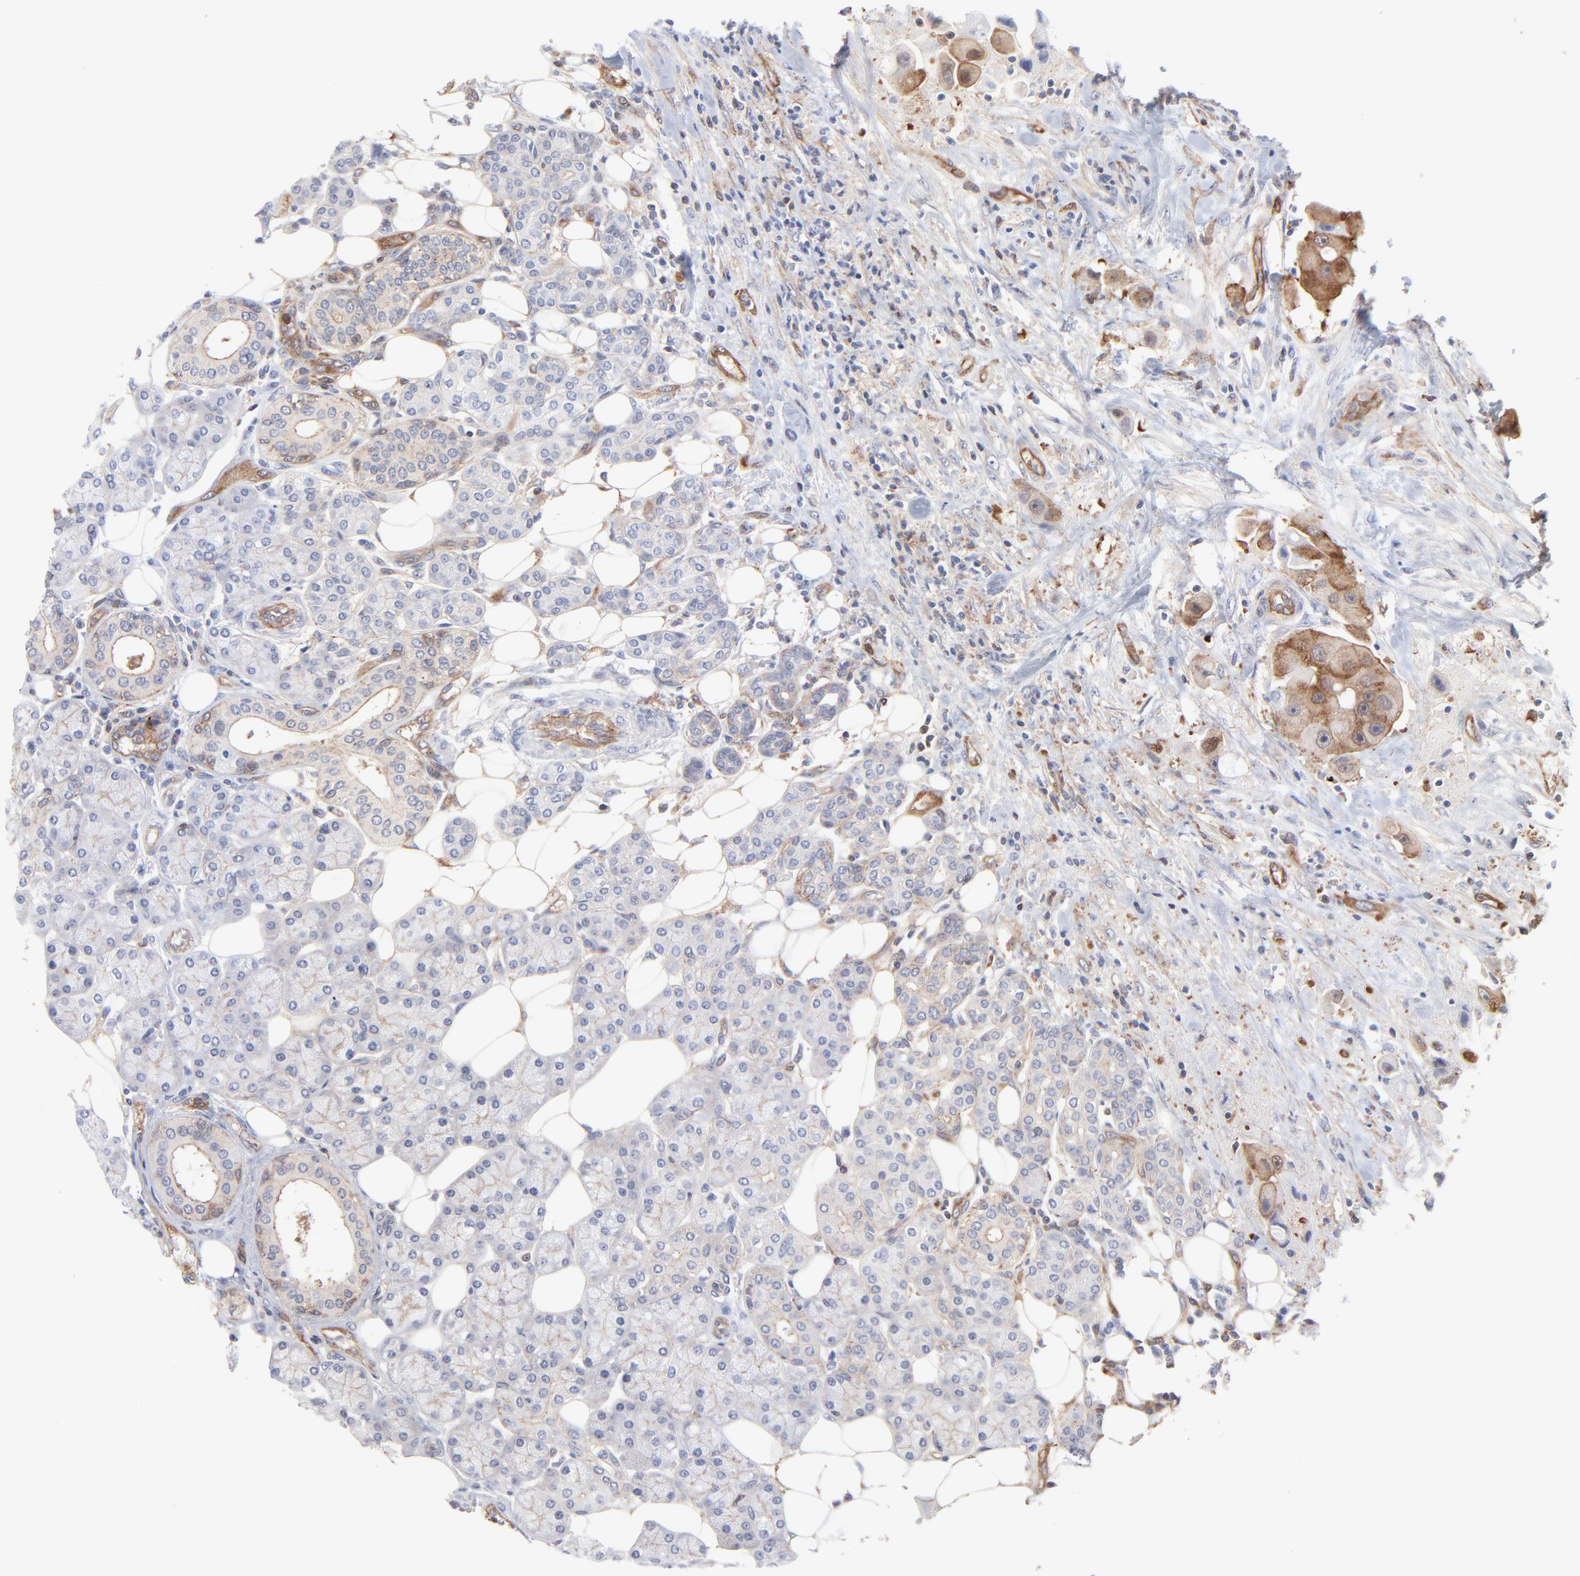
{"staining": {"intensity": "moderate", "quantity": ">75%", "location": "cytoplasmic/membranous"}, "tissue": "head and neck cancer", "cell_type": "Tumor cells", "image_type": "cancer", "snomed": [{"axis": "morphology", "description": "Normal tissue, NOS"}, {"axis": "morphology", "description": "Adenocarcinoma, NOS"}, {"axis": "topography", "description": "Salivary gland"}, {"axis": "topography", "description": "Head-Neck"}], "caption": "Protein expression analysis of head and neck cancer reveals moderate cytoplasmic/membranous positivity in about >75% of tumor cells. The protein is shown in brown color, while the nuclei are stained blue.", "gene": "PXN", "patient": {"sex": "male", "age": 80}}